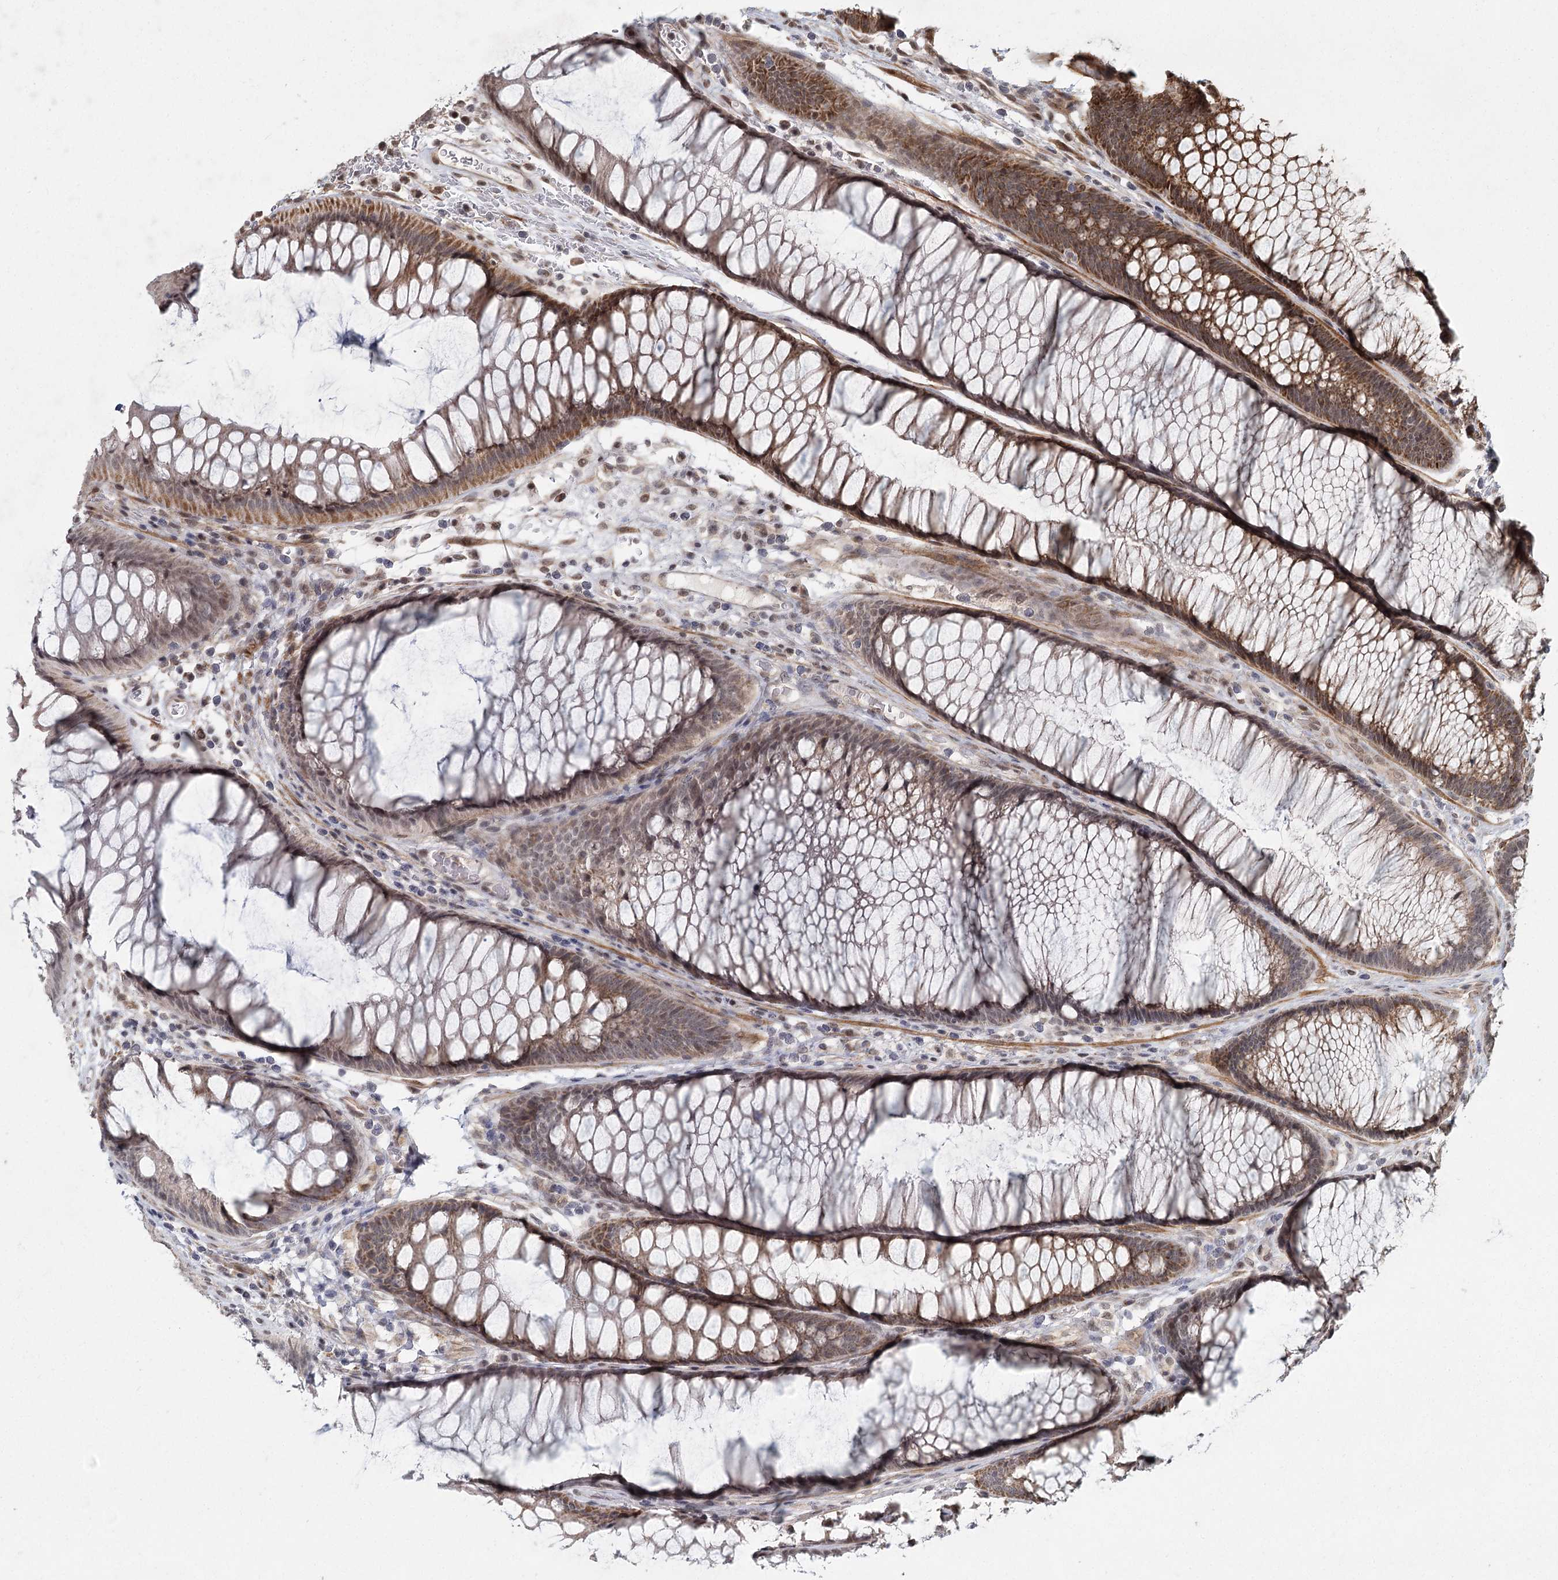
{"staining": {"intensity": "weak", "quantity": "25%-75%", "location": "cytoplasmic/membranous,nuclear"}, "tissue": "colon", "cell_type": "Endothelial cells", "image_type": "normal", "snomed": [{"axis": "morphology", "description": "Normal tissue, NOS"}, {"axis": "topography", "description": "Colon"}], "caption": "A low amount of weak cytoplasmic/membranous,nuclear positivity is identified in about 25%-75% of endothelial cells in unremarkable colon. The staining is performed using DAB brown chromogen to label protein expression. The nuclei are counter-stained blue using hematoxylin.", "gene": "ZCCHC24", "patient": {"sex": "female", "age": 82}}